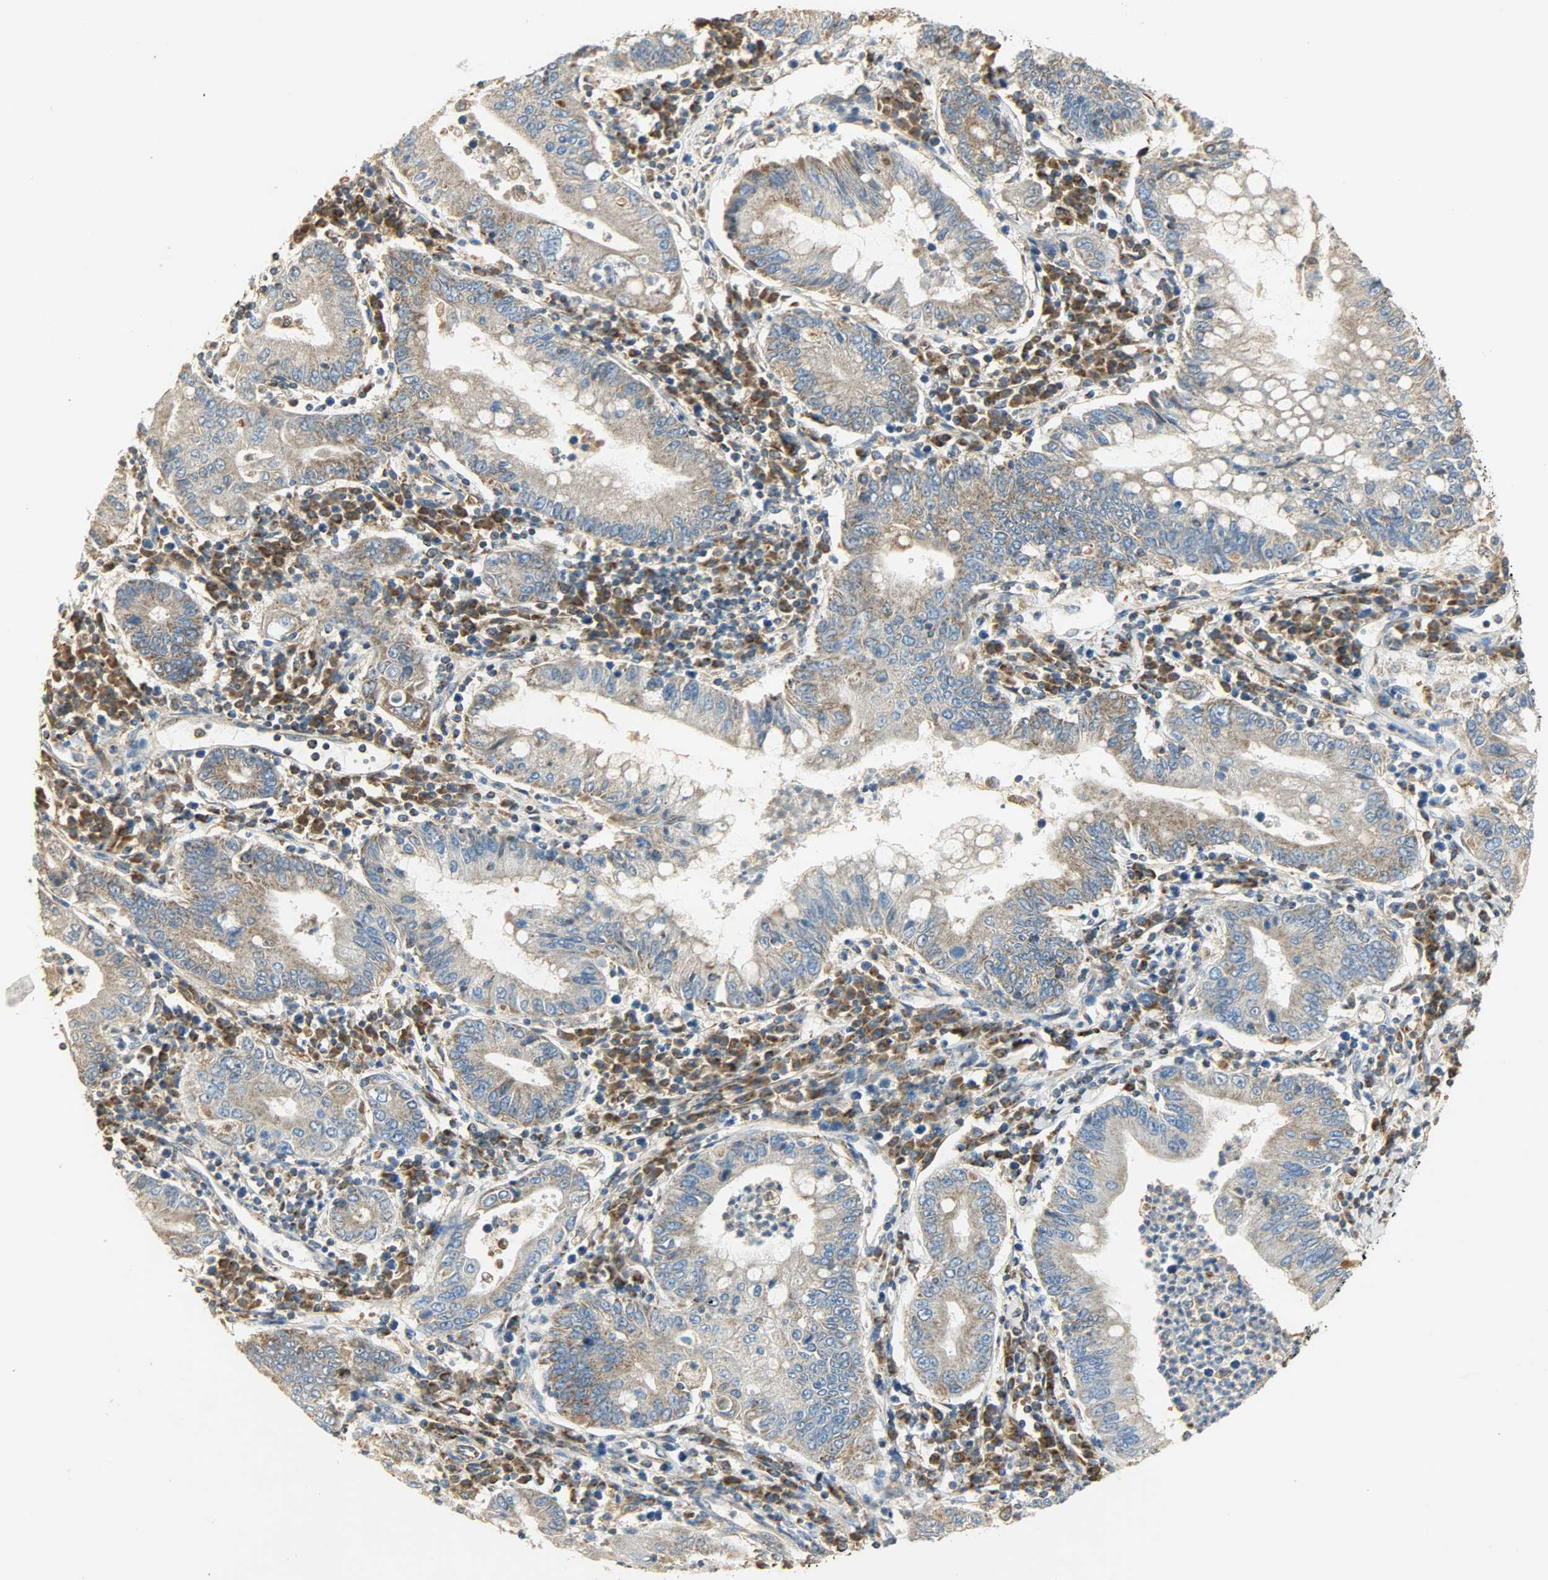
{"staining": {"intensity": "weak", "quantity": ">75%", "location": "cytoplasmic/membranous"}, "tissue": "stomach cancer", "cell_type": "Tumor cells", "image_type": "cancer", "snomed": [{"axis": "morphology", "description": "Normal tissue, NOS"}, {"axis": "morphology", "description": "Adenocarcinoma, NOS"}, {"axis": "topography", "description": "Esophagus"}, {"axis": "topography", "description": "Stomach, upper"}, {"axis": "topography", "description": "Peripheral nerve tissue"}], "caption": "Immunohistochemical staining of human adenocarcinoma (stomach) demonstrates low levels of weak cytoplasmic/membranous protein positivity in about >75% of tumor cells. (DAB (3,3'-diaminobenzidine) IHC with brightfield microscopy, high magnification).", "gene": "NNT", "patient": {"sex": "male", "age": 62}}